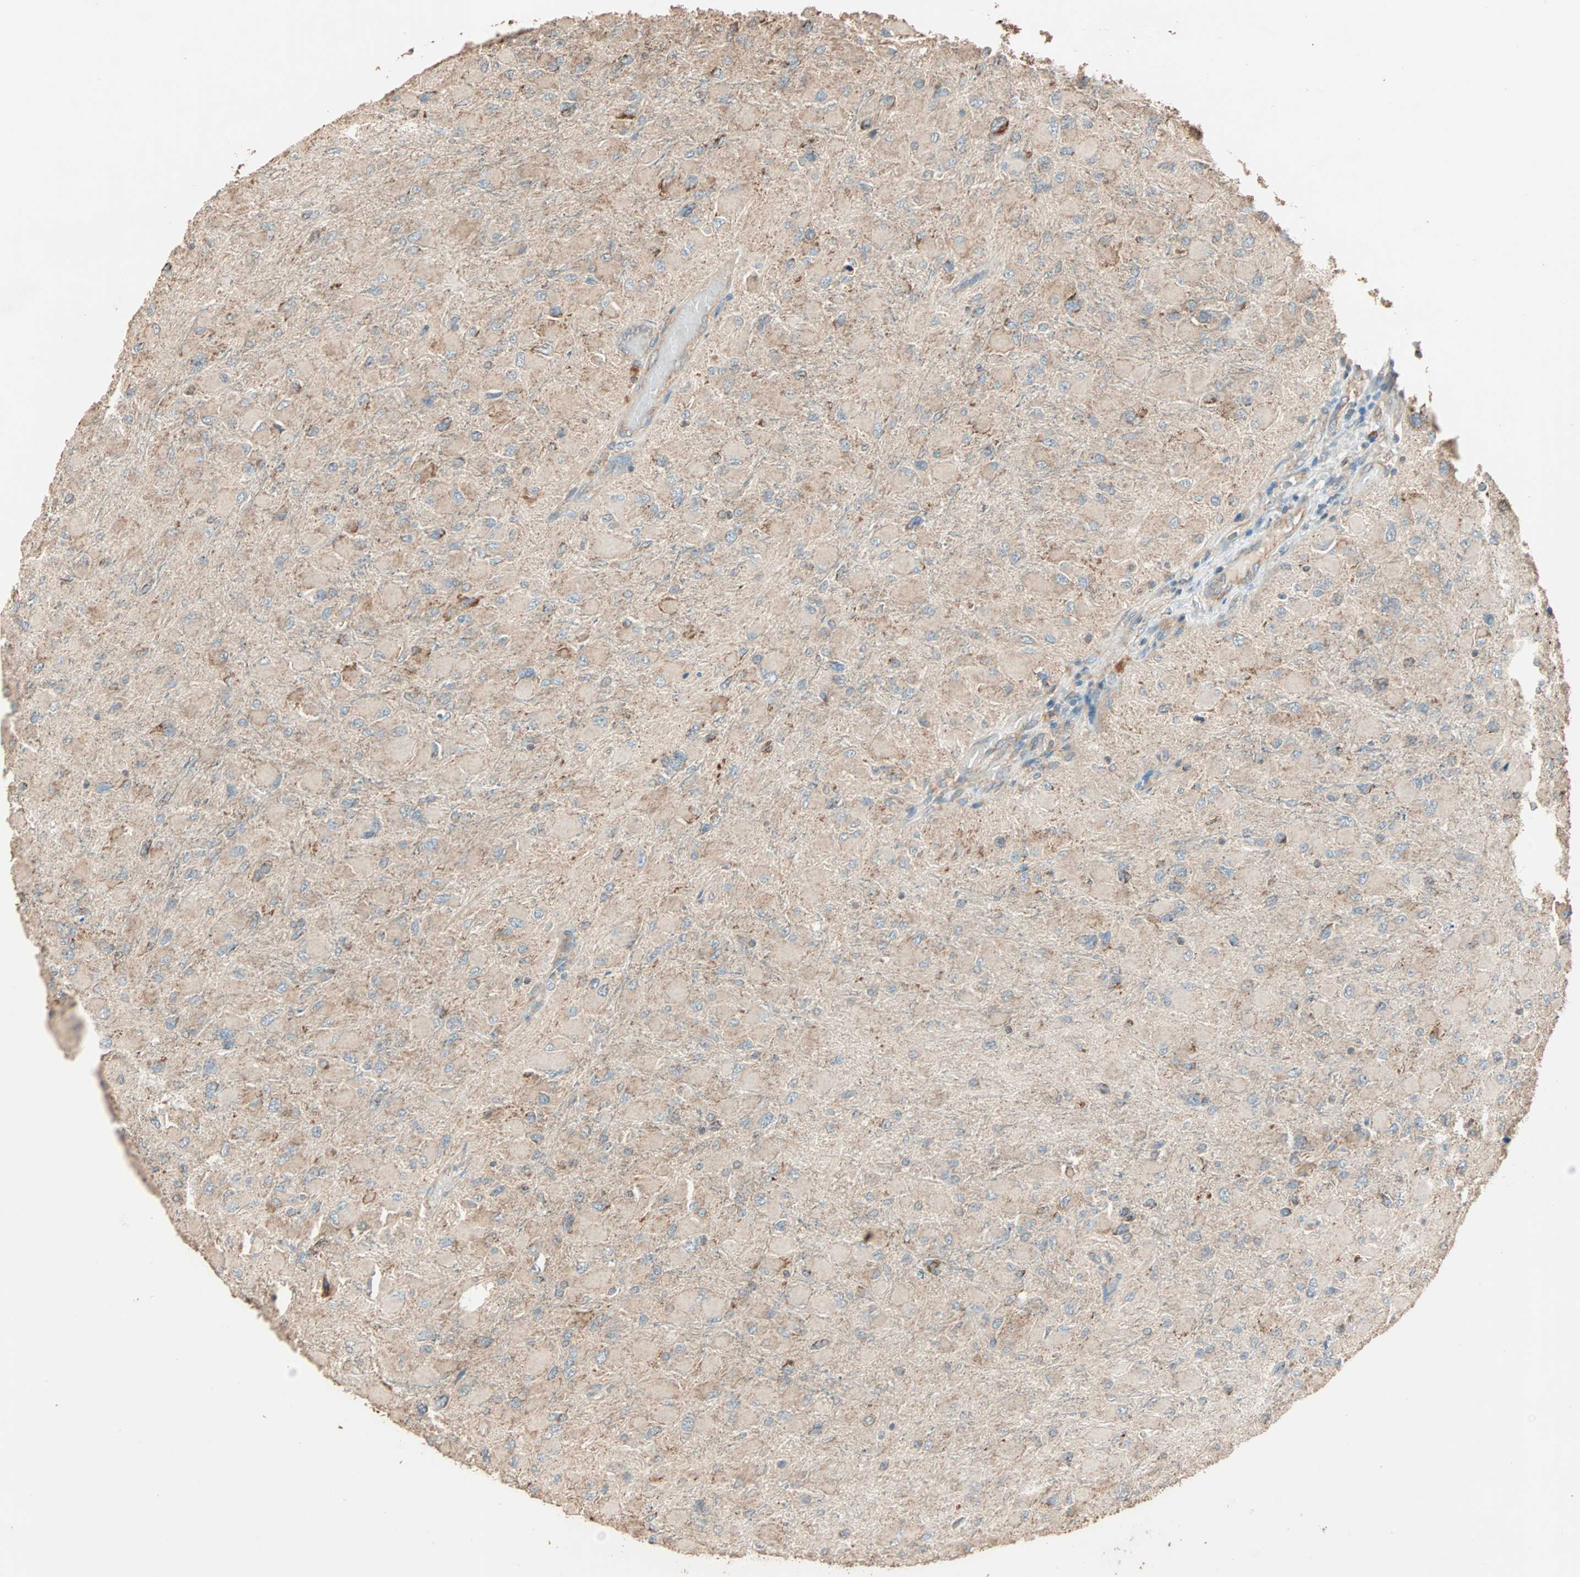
{"staining": {"intensity": "weak", "quantity": ">75%", "location": "cytoplasmic/membranous"}, "tissue": "glioma", "cell_type": "Tumor cells", "image_type": "cancer", "snomed": [{"axis": "morphology", "description": "Glioma, malignant, High grade"}, {"axis": "topography", "description": "Cerebral cortex"}], "caption": "This photomicrograph reveals glioma stained with IHC to label a protein in brown. The cytoplasmic/membranous of tumor cells show weak positivity for the protein. Nuclei are counter-stained blue.", "gene": "EIF4G2", "patient": {"sex": "female", "age": 36}}